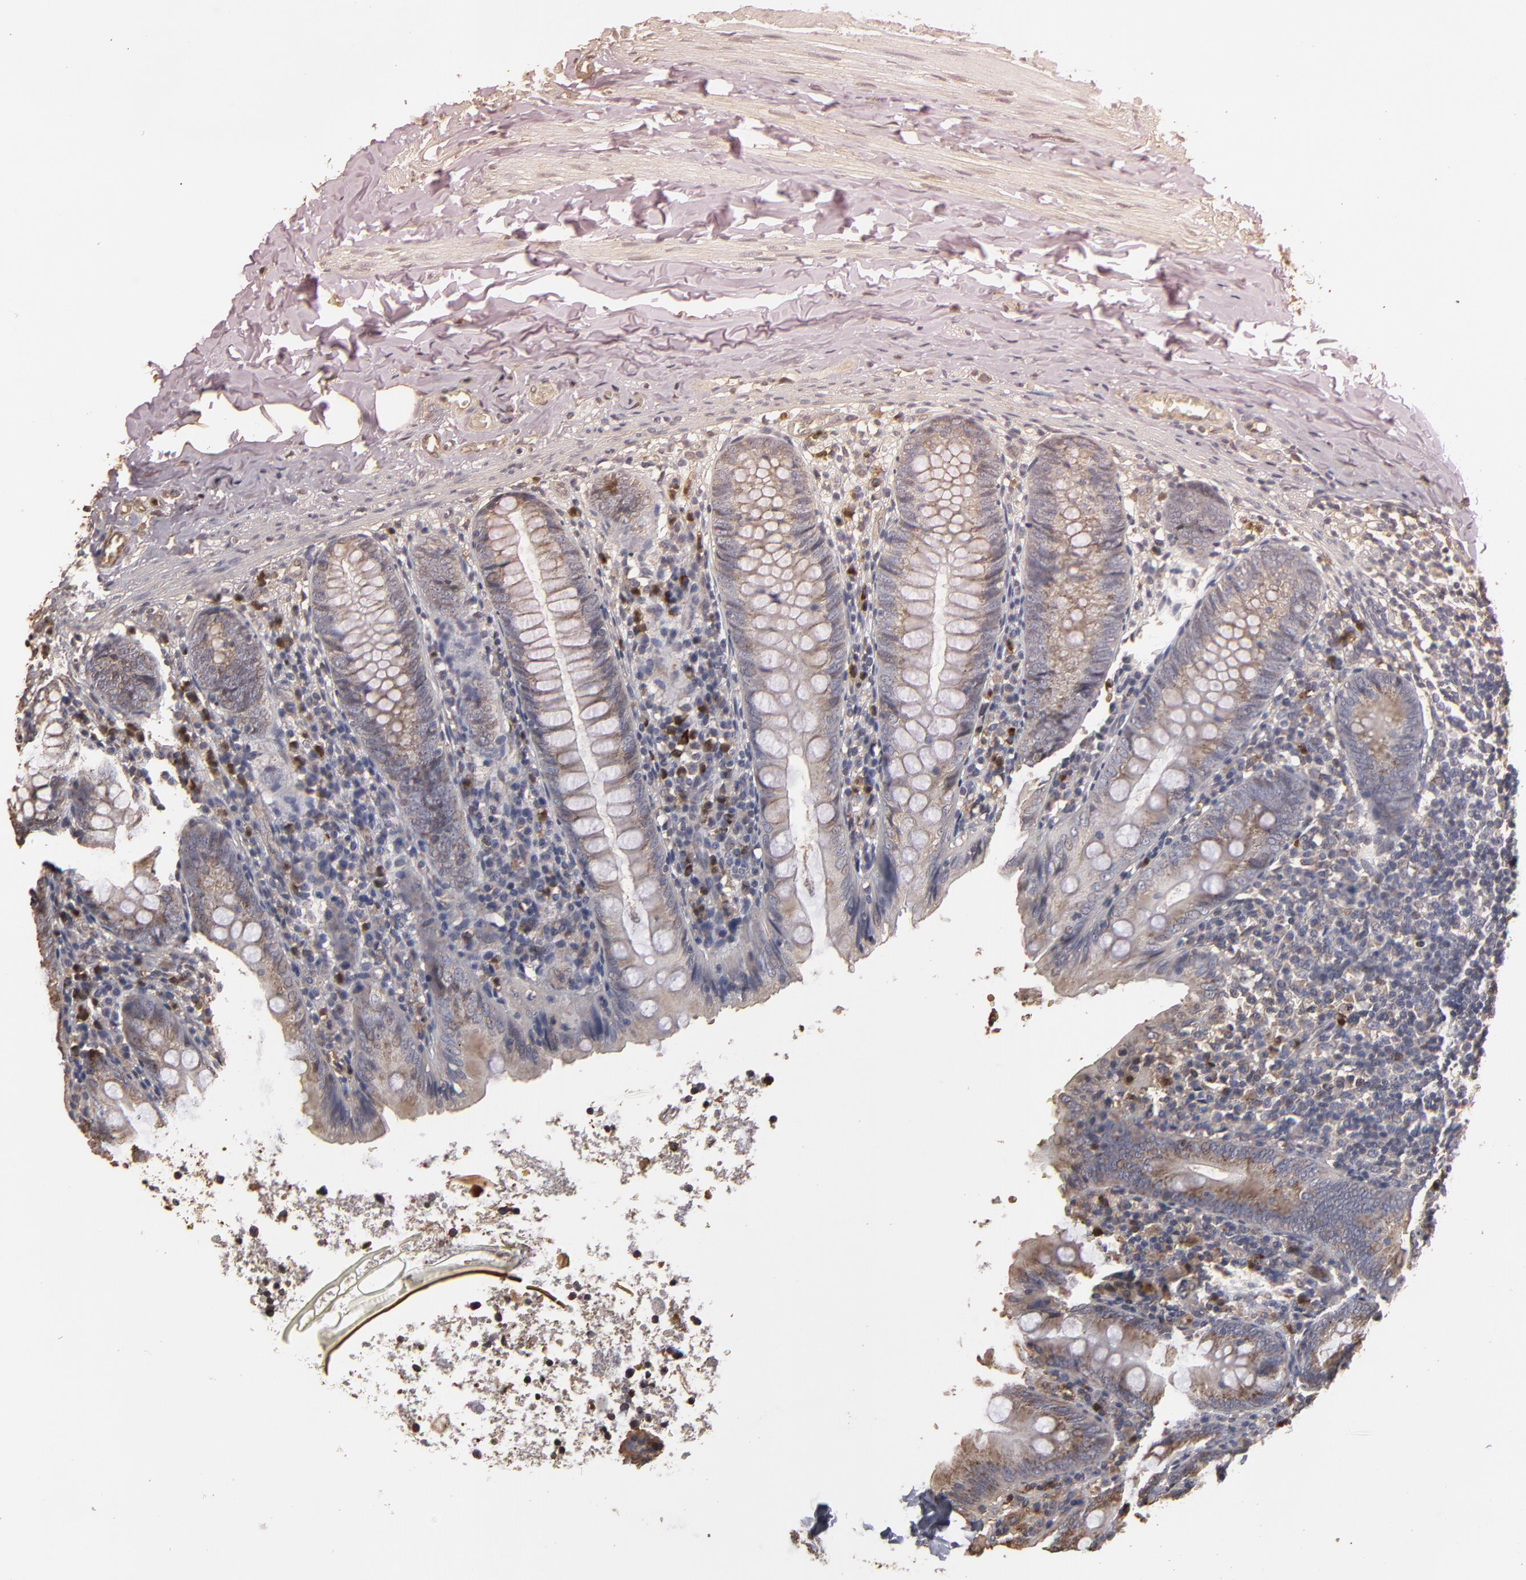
{"staining": {"intensity": "moderate", "quantity": ">75%", "location": "cytoplasmic/membranous"}, "tissue": "appendix", "cell_type": "Glandular cells", "image_type": "normal", "snomed": [{"axis": "morphology", "description": "Normal tissue, NOS"}, {"axis": "topography", "description": "Appendix"}], "caption": "Appendix stained for a protein (brown) shows moderate cytoplasmic/membranous positive staining in about >75% of glandular cells.", "gene": "RO60", "patient": {"sex": "male", "age": 7}}